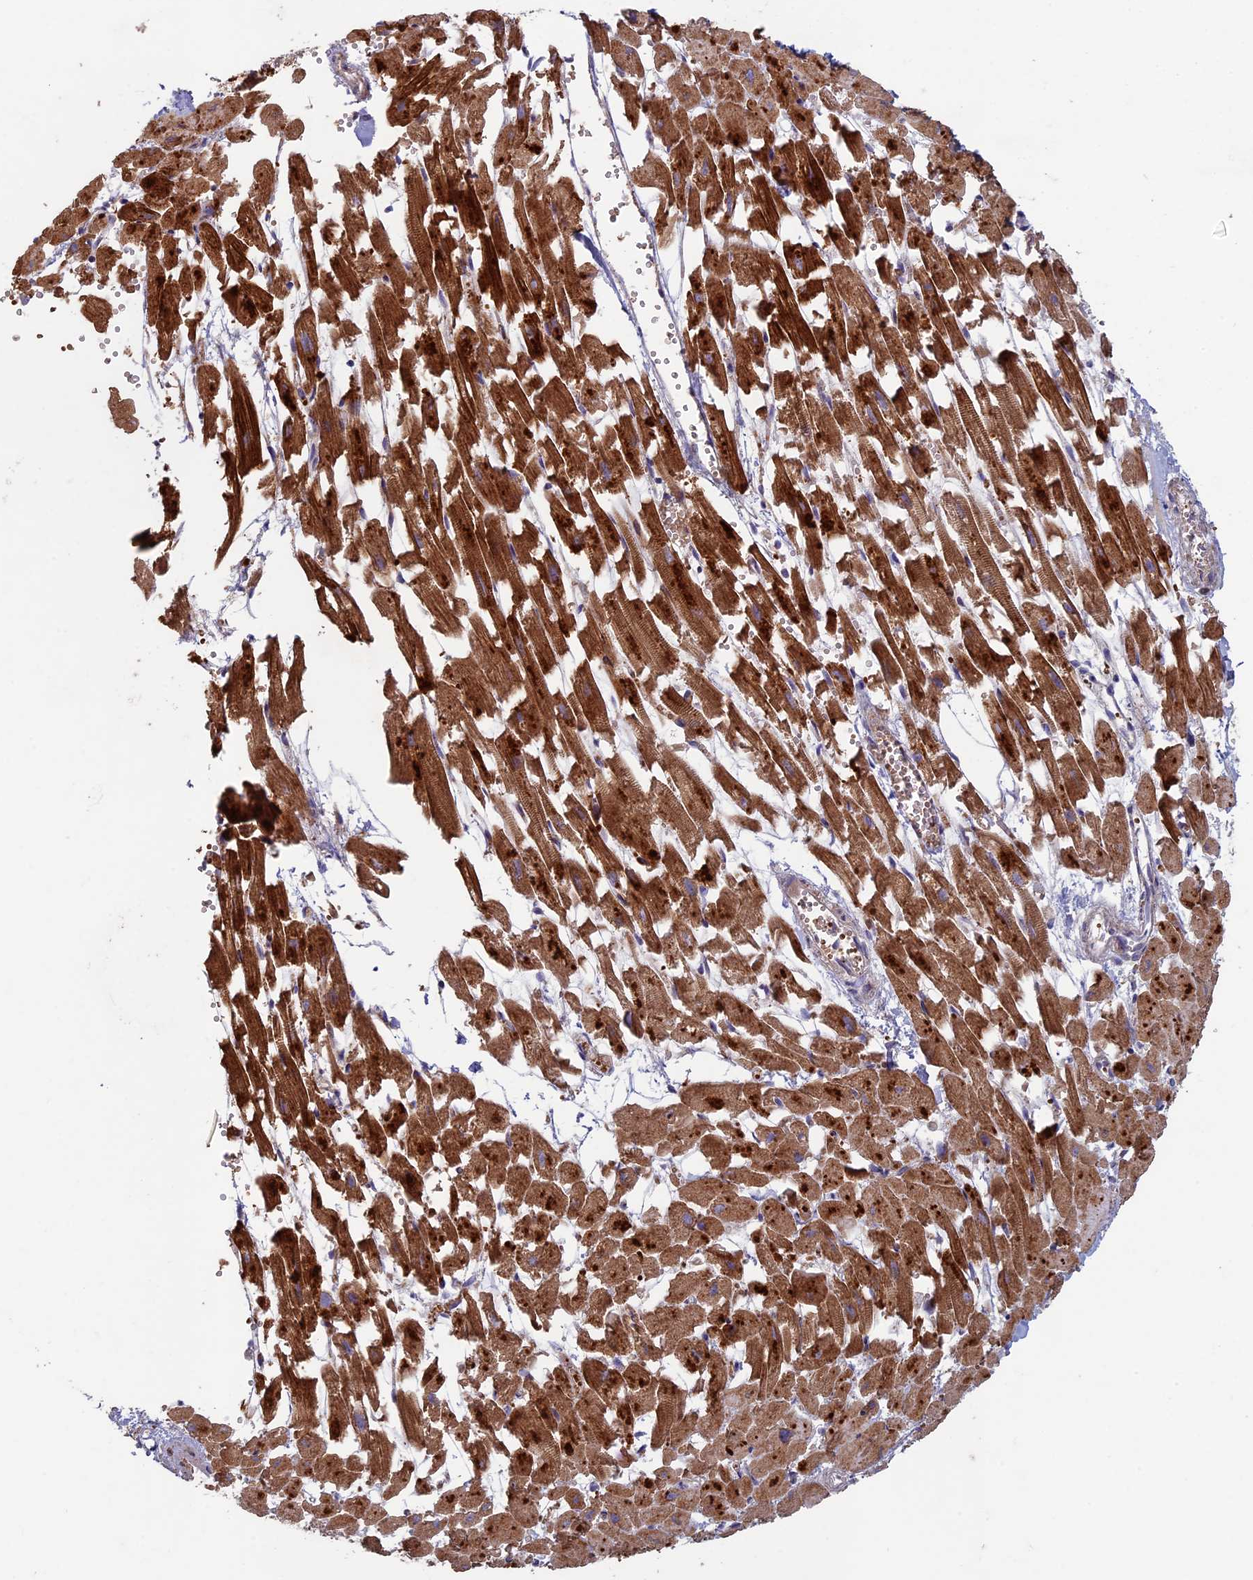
{"staining": {"intensity": "strong", "quantity": ">75%", "location": "cytoplasmic/membranous"}, "tissue": "heart muscle", "cell_type": "Cardiomyocytes", "image_type": "normal", "snomed": [{"axis": "morphology", "description": "Normal tissue, NOS"}, {"axis": "topography", "description": "Heart"}], "caption": "Immunohistochemistry (IHC) photomicrograph of normal heart muscle: heart muscle stained using IHC exhibits high levels of strong protein expression localized specifically in the cytoplasmic/membranous of cardiomyocytes, appearing as a cytoplasmic/membranous brown color.", "gene": "RCCD1", "patient": {"sex": "female", "age": 64}}